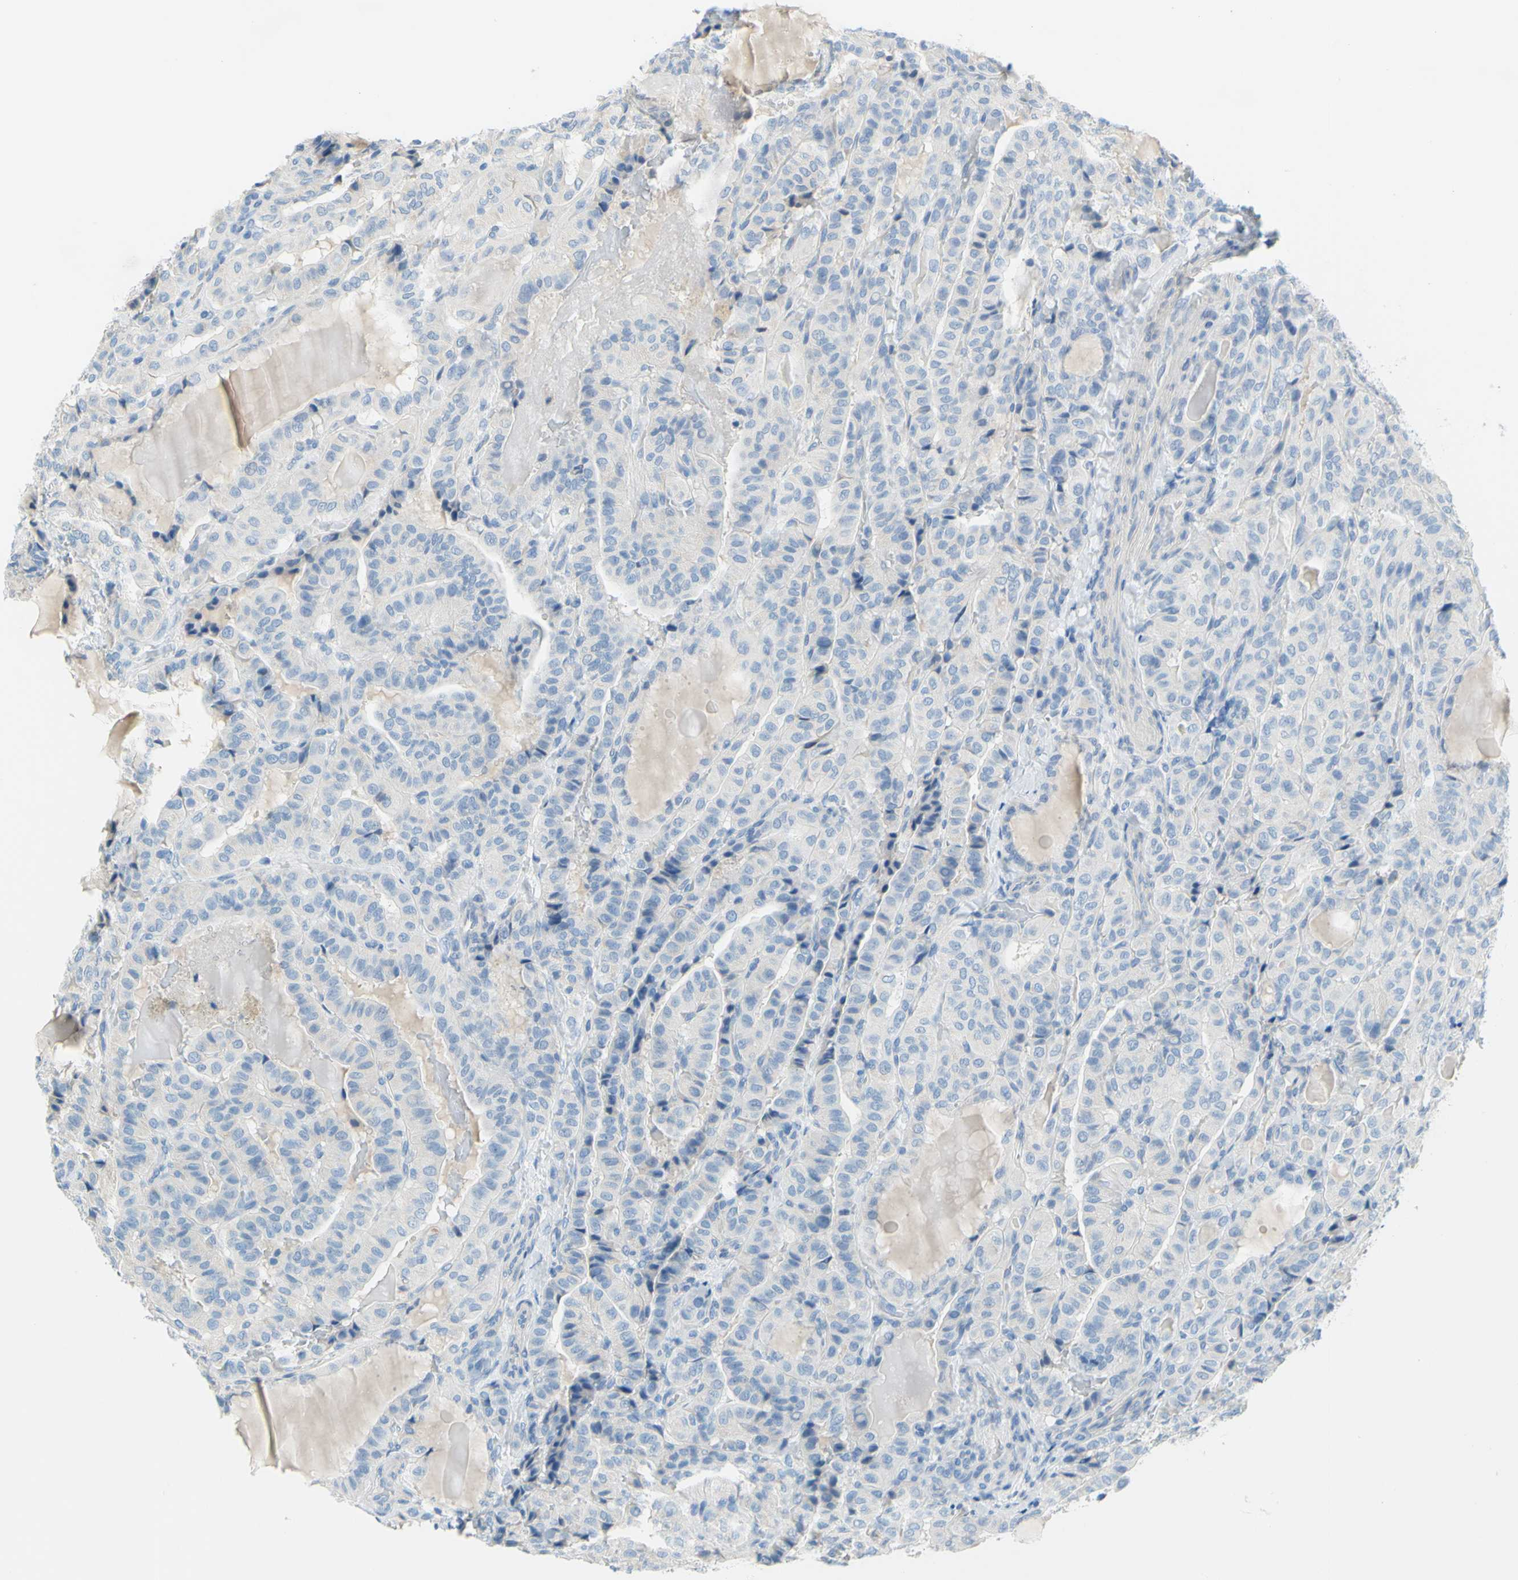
{"staining": {"intensity": "negative", "quantity": "none", "location": "none"}, "tissue": "thyroid cancer", "cell_type": "Tumor cells", "image_type": "cancer", "snomed": [{"axis": "morphology", "description": "Papillary adenocarcinoma, NOS"}, {"axis": "topography", "description": "Thyroid gland"}], "caption": "An IHC photomicrograph of papillary adenocarcinoma (thyroid) is shown. There is no staining in tumor cells of papillary adenocarcinoma (thyroid).", "gene": "SLC1A2", "patient": {"sex": "male", "age": 77}}